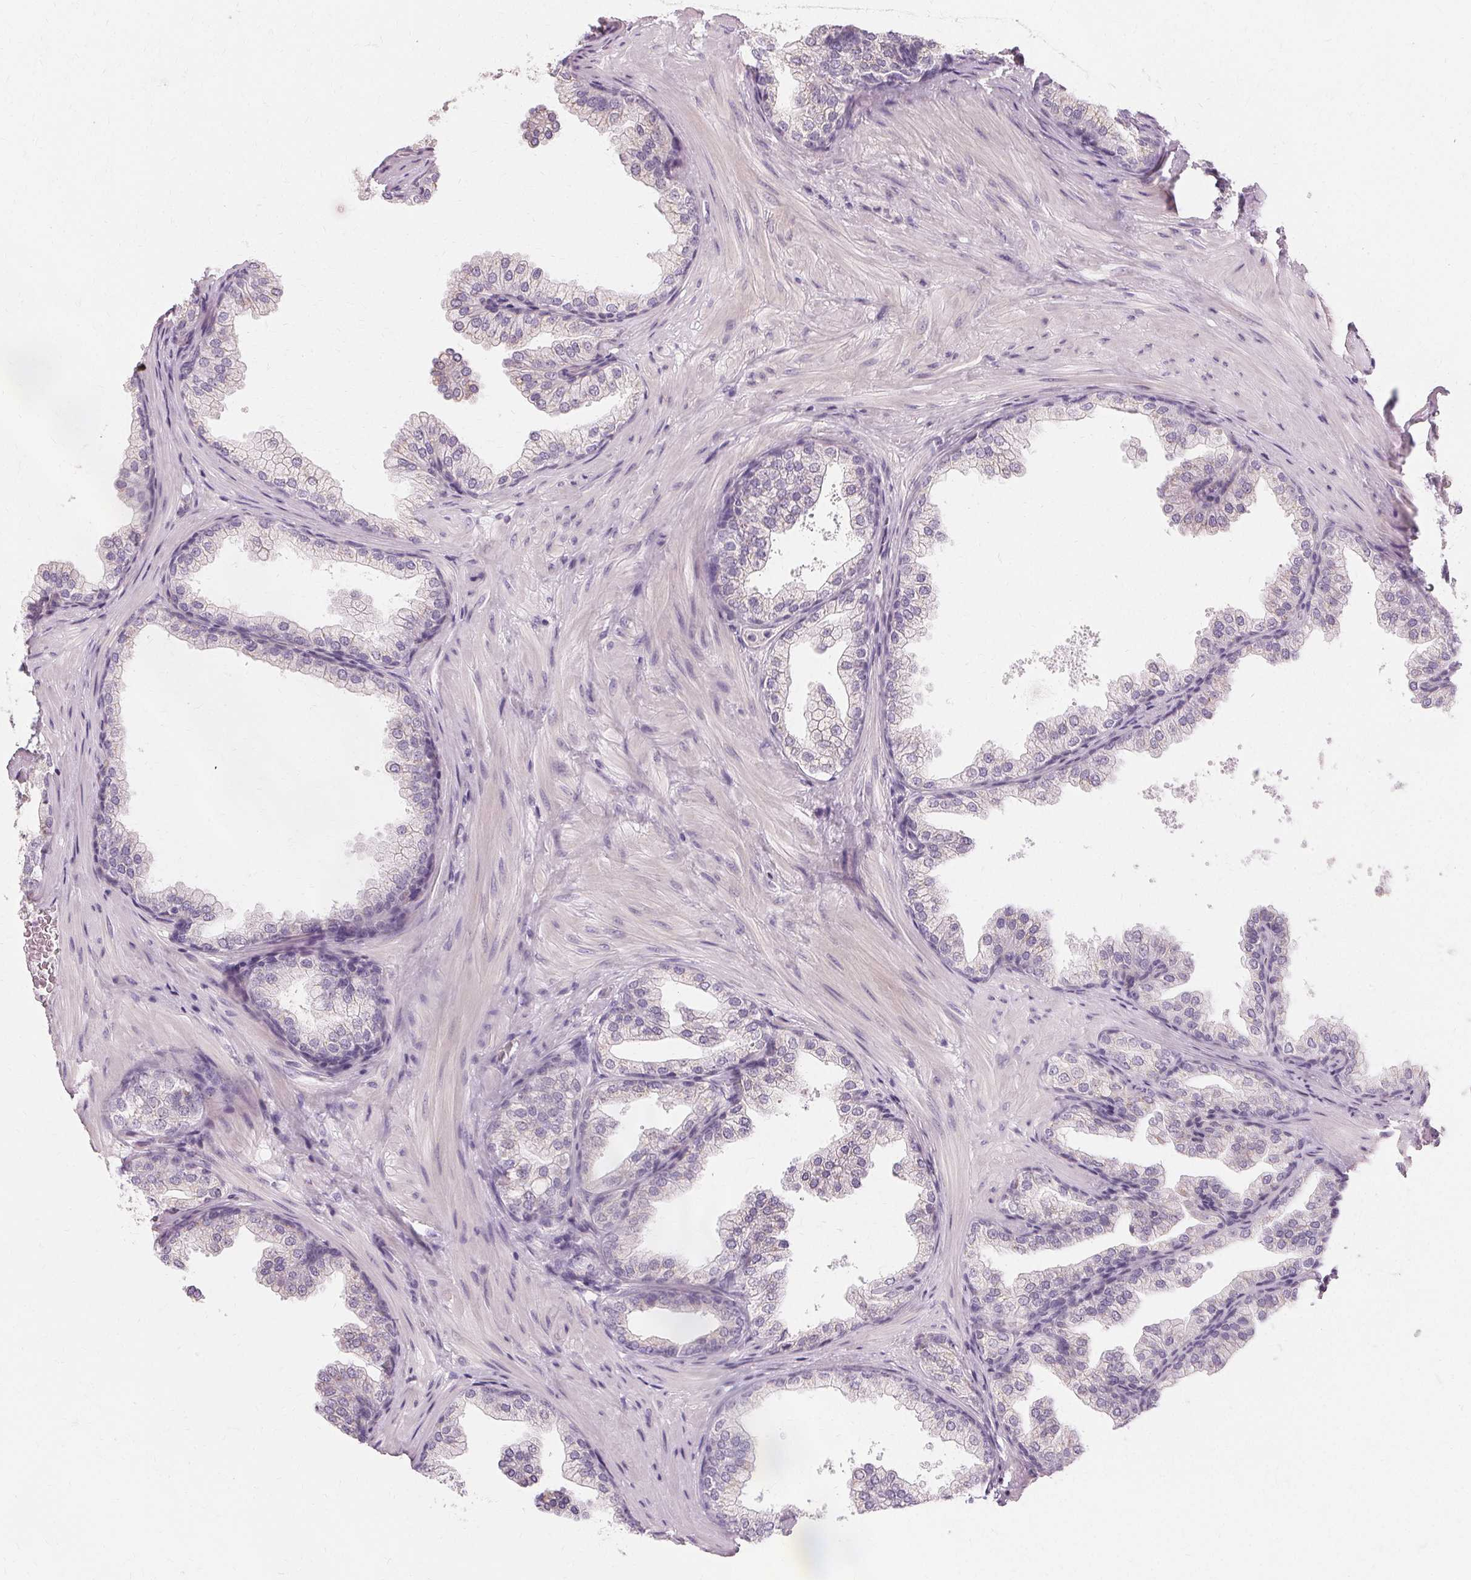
{"staining": {"intensity": "negative", "quantity": "none", "location": "none"}, "tissue": "prostate", "cell_type": "Glandular cells", "image_type": "normal", "snomed": [{"axis": "morphology", "description": "Normal tissue, NOS"}, {"axis": "topography", "description": "Prostate"}], "caption": "This is an immunohistochemistry (IHC) image of benign human prostate. There is no expression in glandular cells.", "gene": "FCRL3", "patient": {"sex": "male", "age": 37}}